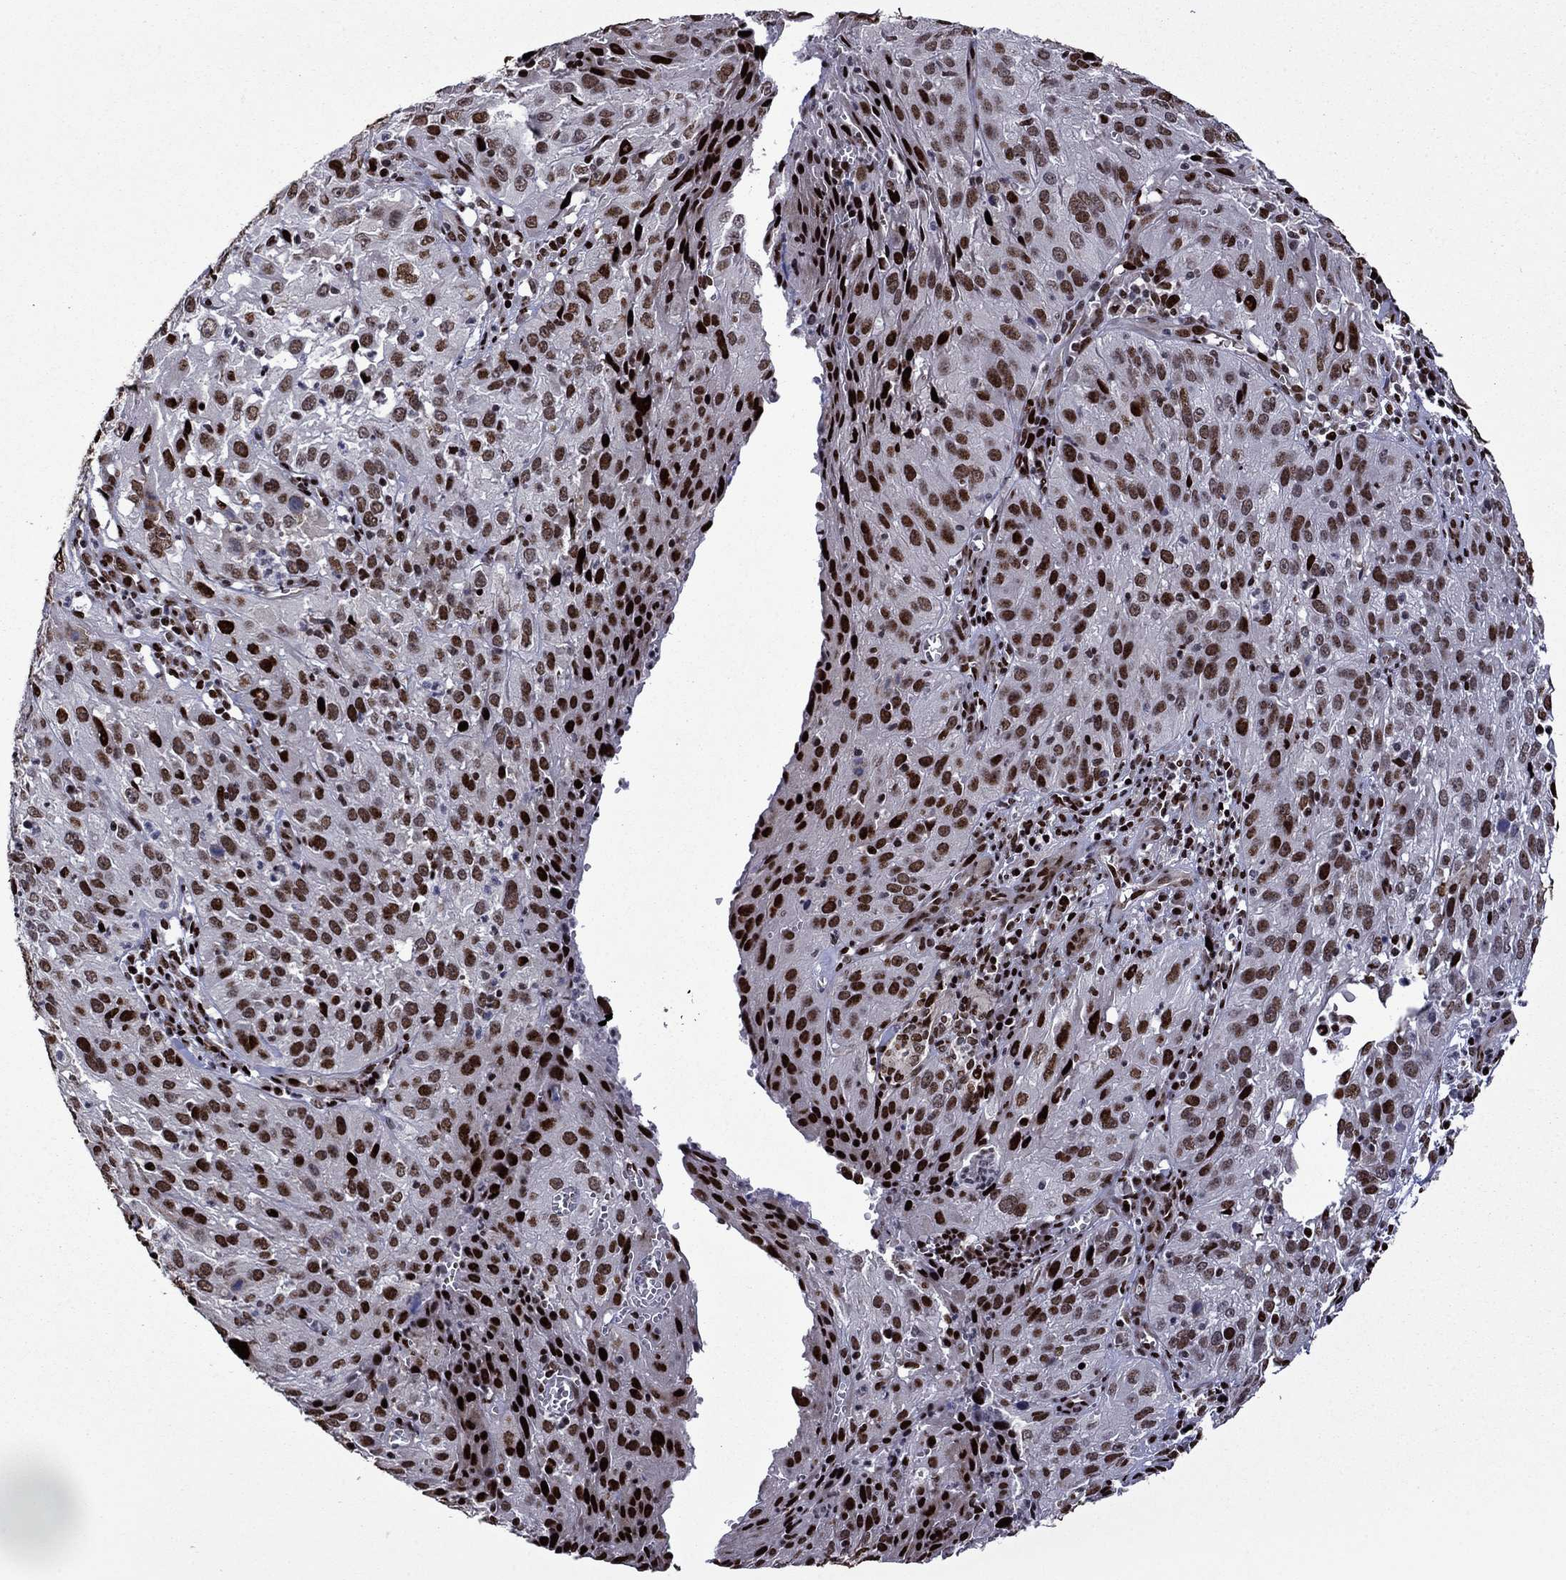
{"staining": {"intensity": "strong", "quantity": ">75%", "location": "nuclear"}, "tissue": "cervical cancer", "cell_type": "Tumor cells", "image_type": "cancer", "snomed": [{"axis": "morphology", "description": "Squamous cell carcinoma, NOS"}, {"axis": "topography", "description": "Cervix"}], "caption": "The micrograph shows a brown stain indicating the presence of a protein in the nuclear of tumor cells in cervical squamous cell carcinoma.", "gene": "LIMK1", "patient": {"sex": "female", "age": 32}}